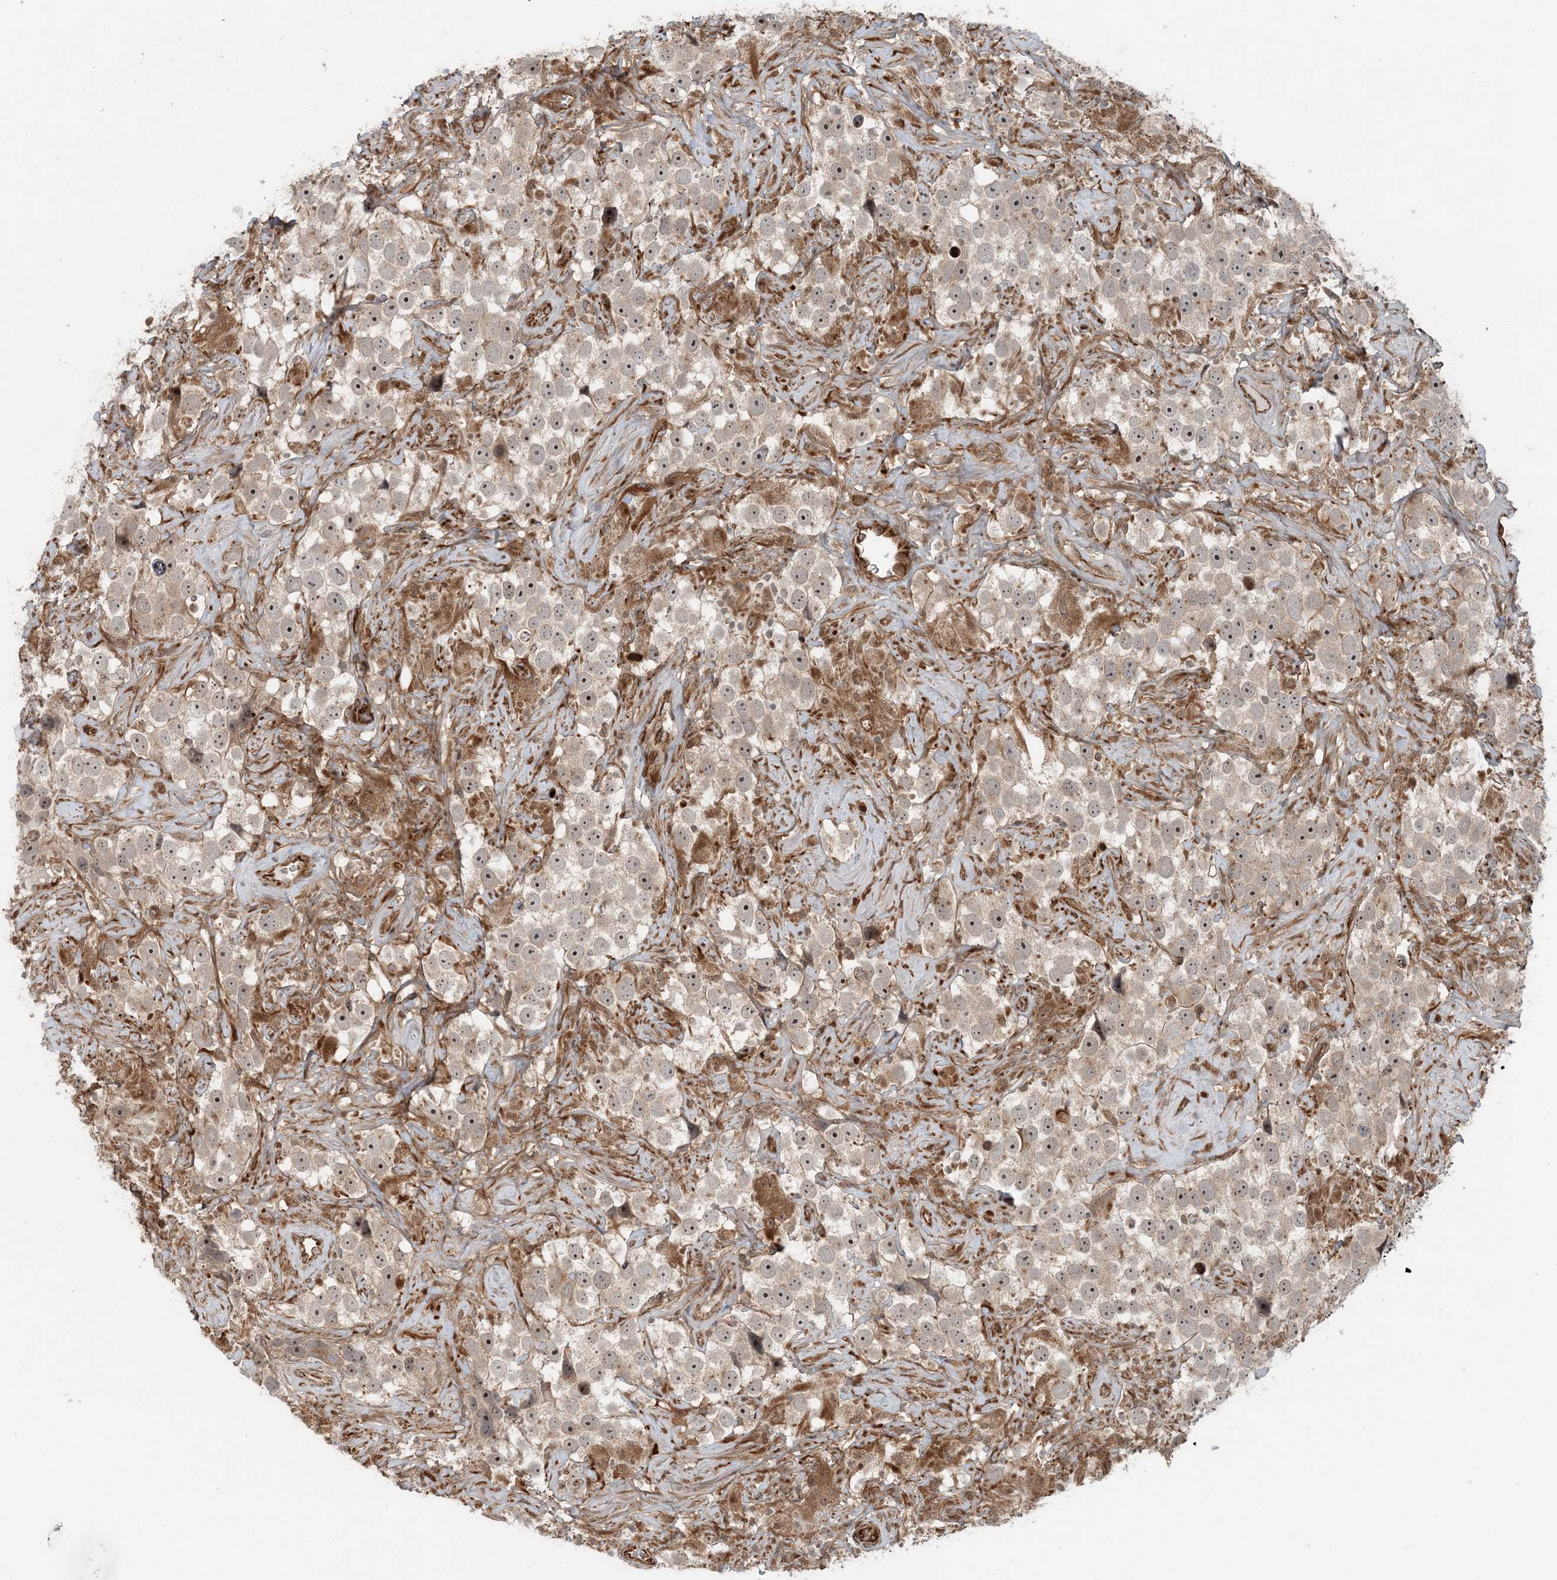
{"staining": {"intensity": "weak", "quantity": "25%-75%", "location": "cytoplasmic/membranous"}, "tissue": "testis cancer", "cell_type": "Tumor cells", "image_type": "cancer", "snomed": [{"axis": "morphology", "description": "Seminoma, NOS"}, {"axis": "topography", "description": "Testis"}], "caption": "Weak cytoplasmic/membranous protein expression is appreciated in approximately 25%-75% of tumor cells in testis cancer.", "gene": "EDEM2", "patient": {"sex": "male", "age": 49}}